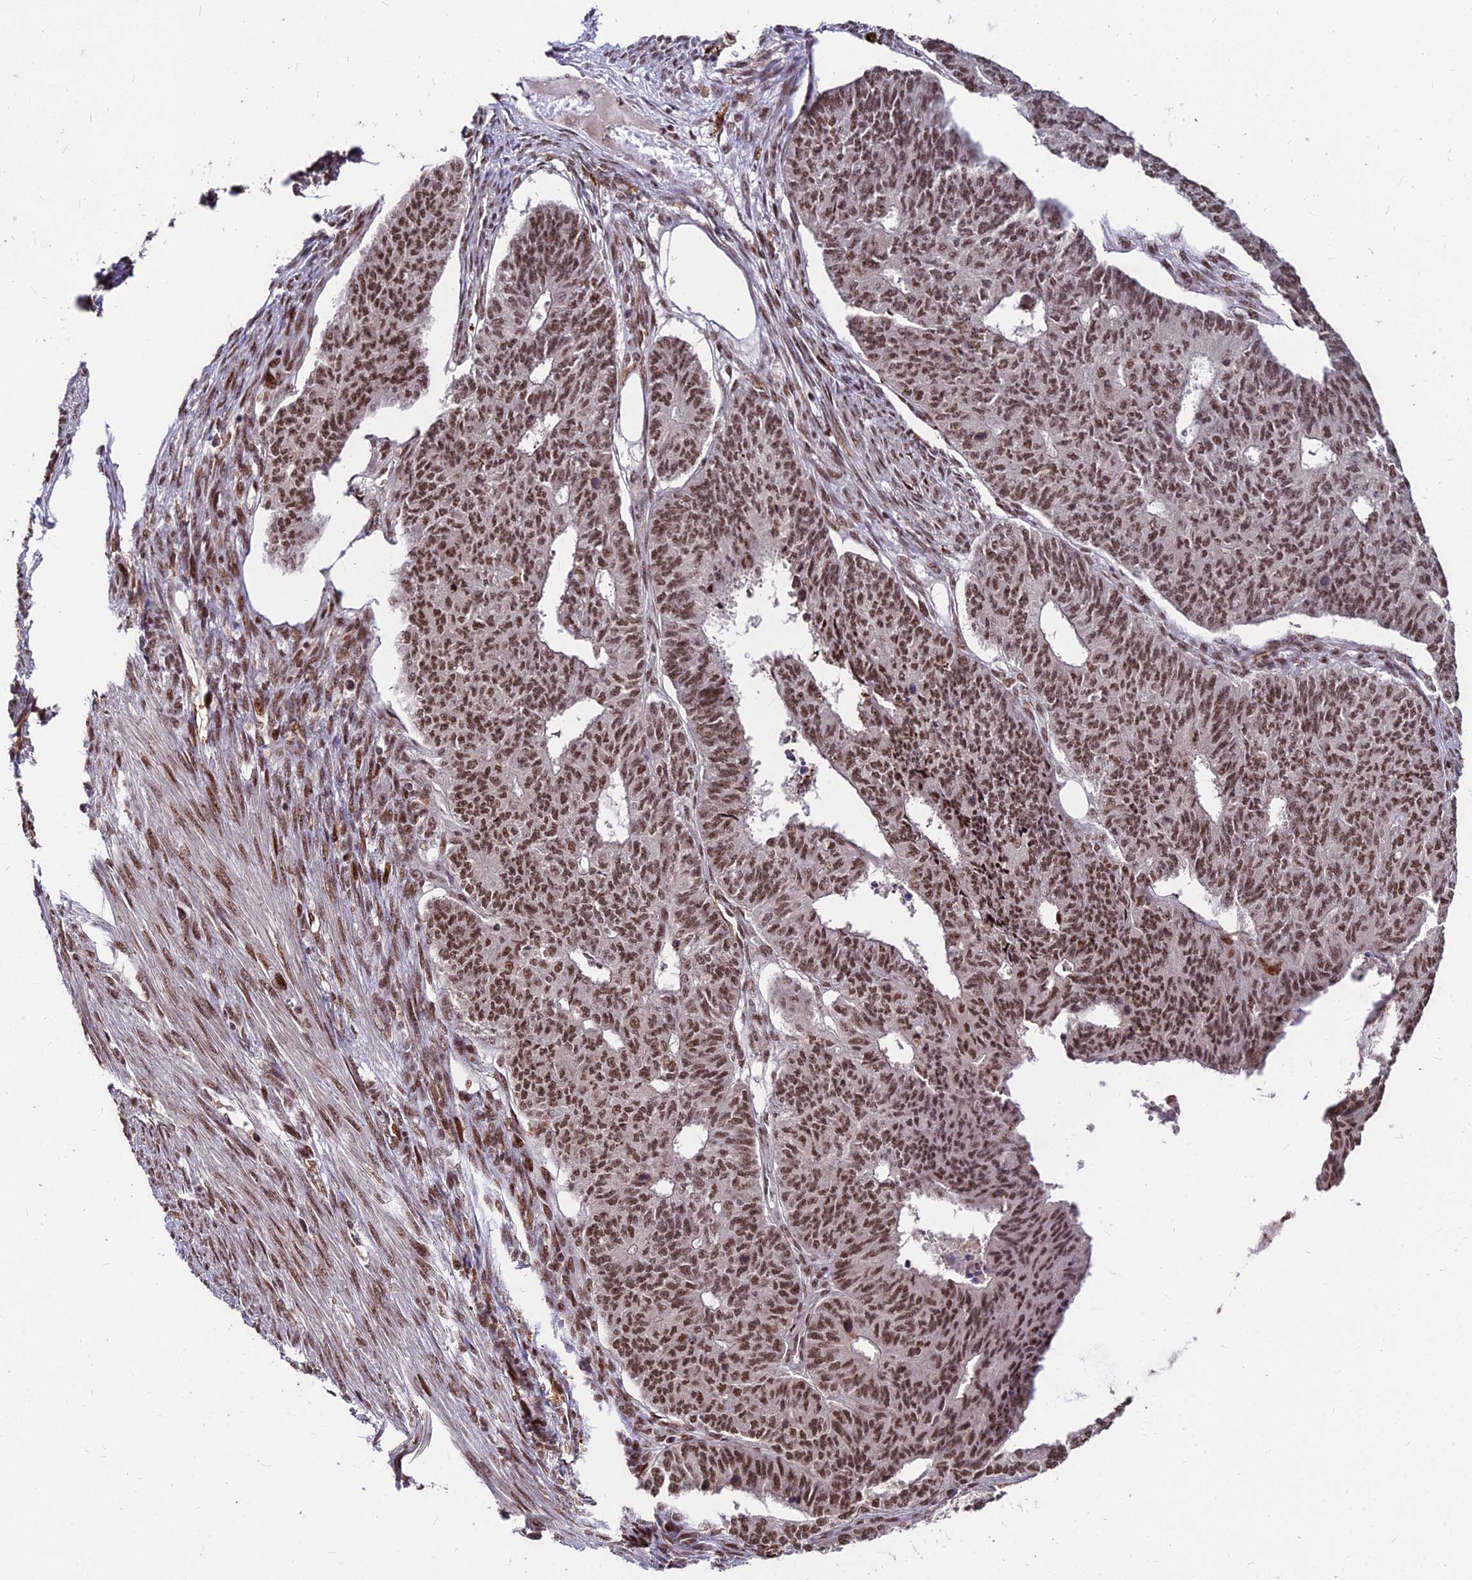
{"staining": {"intensity": "moderate", "quantity": ">75%", "location": "nuclear"}, "tissue": "endometrial cancer", "cell_type": "Tumor cells", "image_type": "cancer", "snomed": [{"axis": "morphology", "description": "Adenocarcinoma, NOS"}, {"axis": "topography", "description": "Endometrium"}], "caption": "The photomicrograph demonstrates a brown stain indicating the presence of a protein in the nuclear of tumor cells in endometrial adenocarcinoma. The protein of interest is stained brown, and the nuclei are stained in blue (DAB (3,3'-diaminobenzidine) IHC with brightfield microscopy, high magnification).", "gene": "ZBED4", "patient": {"sex": "female", "age": 32}}